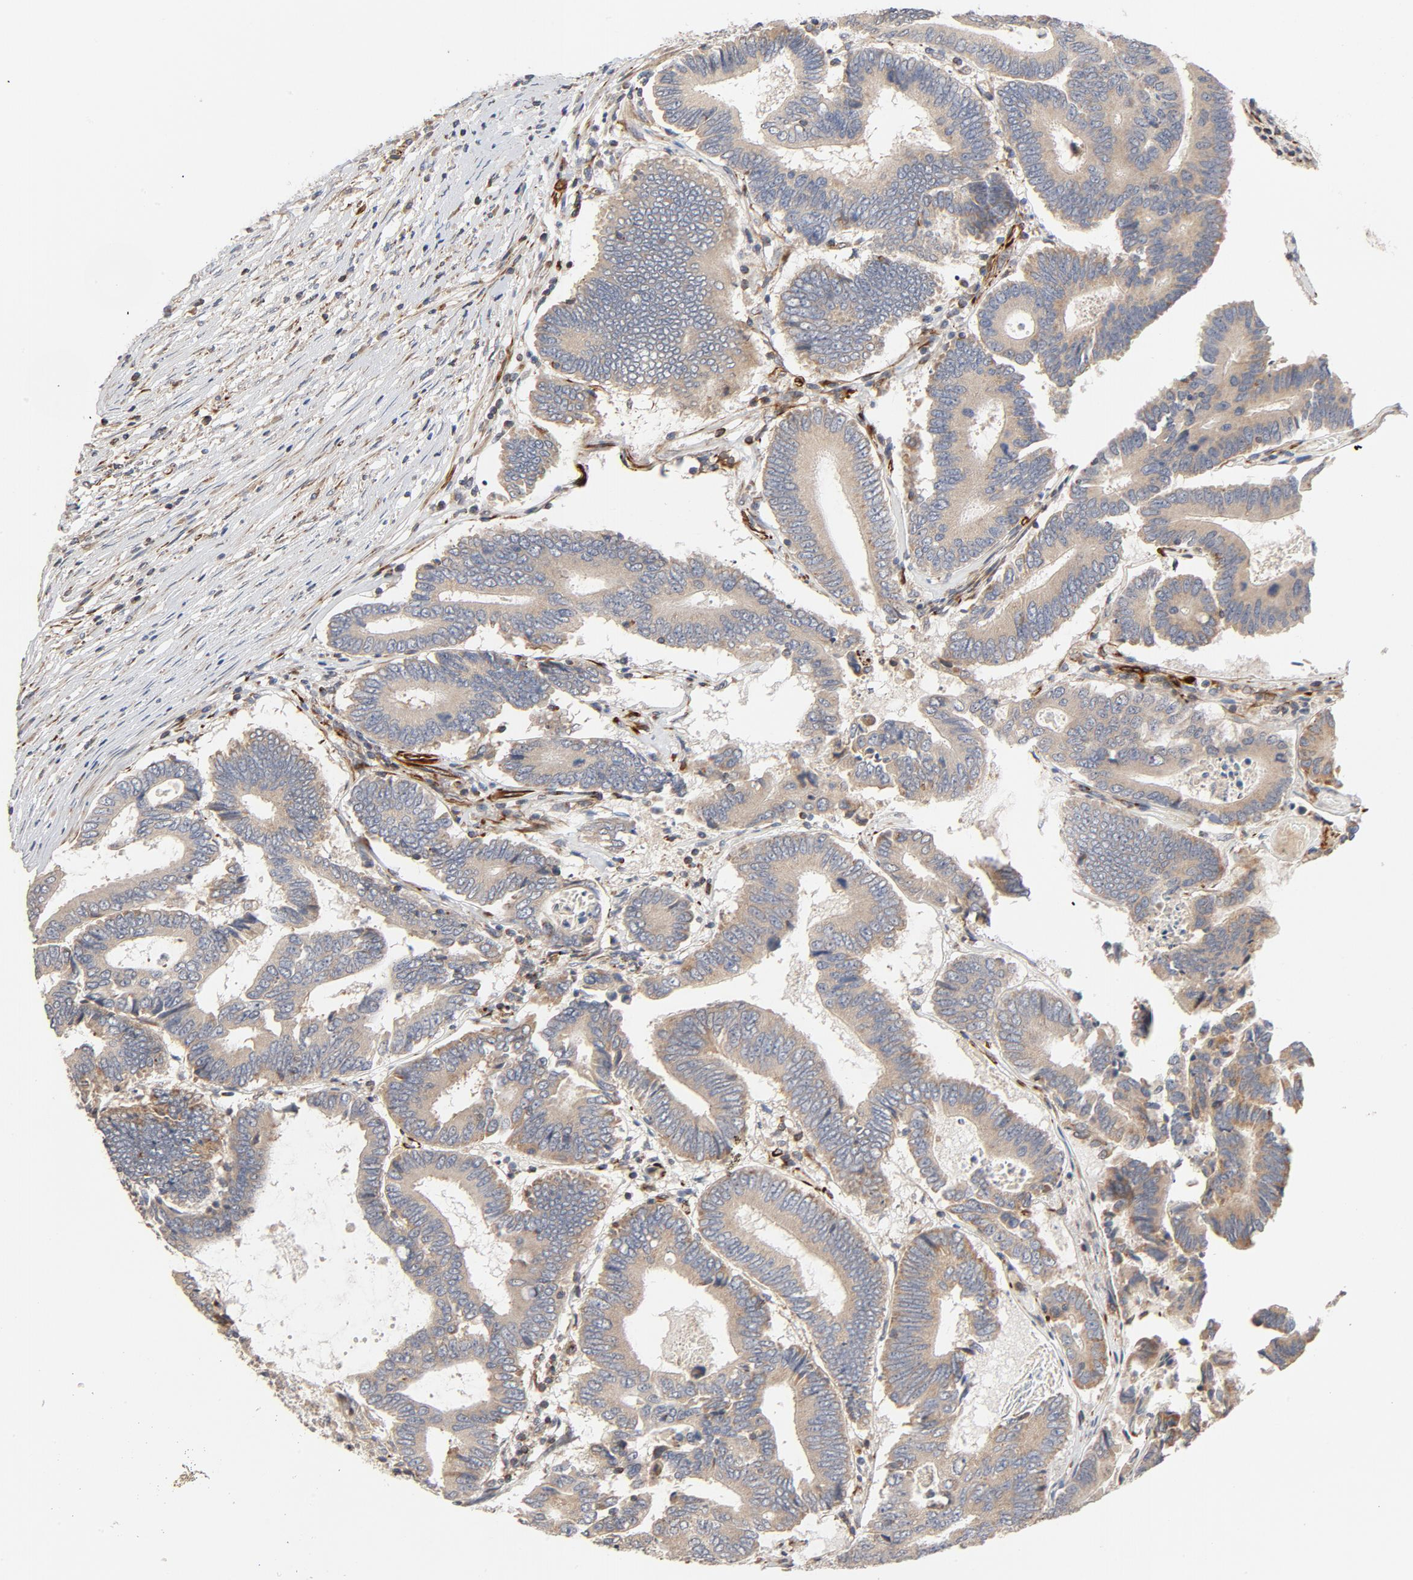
{"staining": {"intensity": "moderate", "quantity": ">75%", "location": "cytoplasmic/membranous"}, "tissue": "colorectal cancer", "cell_type": "Tumor cells", "image_type": "cancer", "snomed": [{"axis": "morphology", "description": "Adenocarcinoma, NOS"}, {"axis": "topography", "description": "Colon"}], "caption": "Immunohistochemical staining of adenocarcinoma (colorectal) displays moderate cytoplasmic/membranous protein staining in about >75% of tumor cells.", "gene": "FAM118A", "patient": {"sex": "female", "age": 78}}